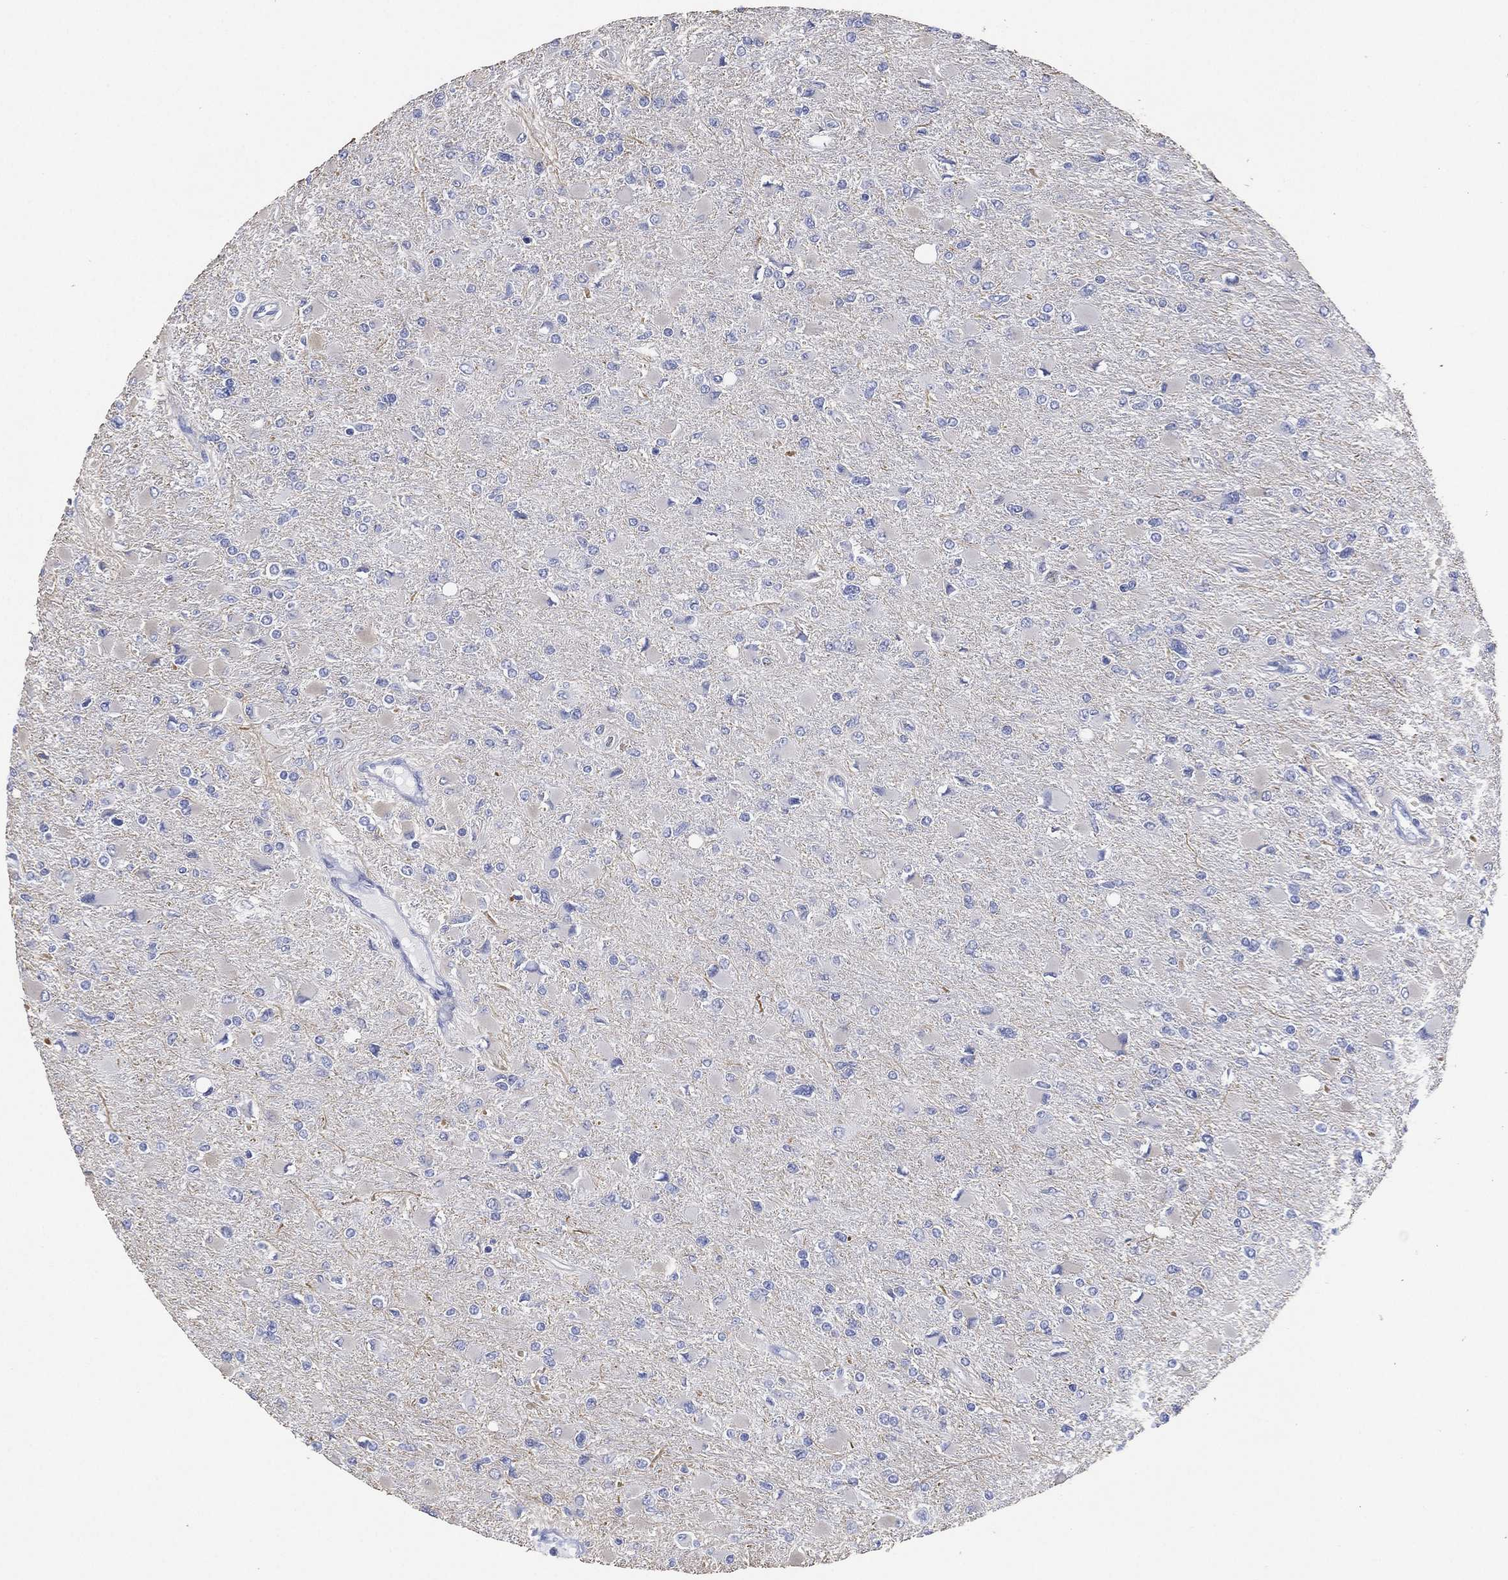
{"staining": {"intensity": "negative", "quantity": "none", "location": "none"}, "tissue": "glioma", "cell_type": "Tumor cells", "image_type": "cancer", "snomed": [{"axis": "morphology", "description": "Glioma, malignant, High grade"}, {"axis": "topography", "description": "Cerebral cortex"}], "caption": "An immunohistochemistry (IHC) micrograph of glioma is shown. There is no staining in tumor cells of glioma. Brightfield microscopy of IHC stained with DAB (3,3'-diaminobenzidine) (brown) and hematoxylin (blue), captured at high magnification.", "gene": "FMO1", "patient": {"sex": "female", "age": 36}}